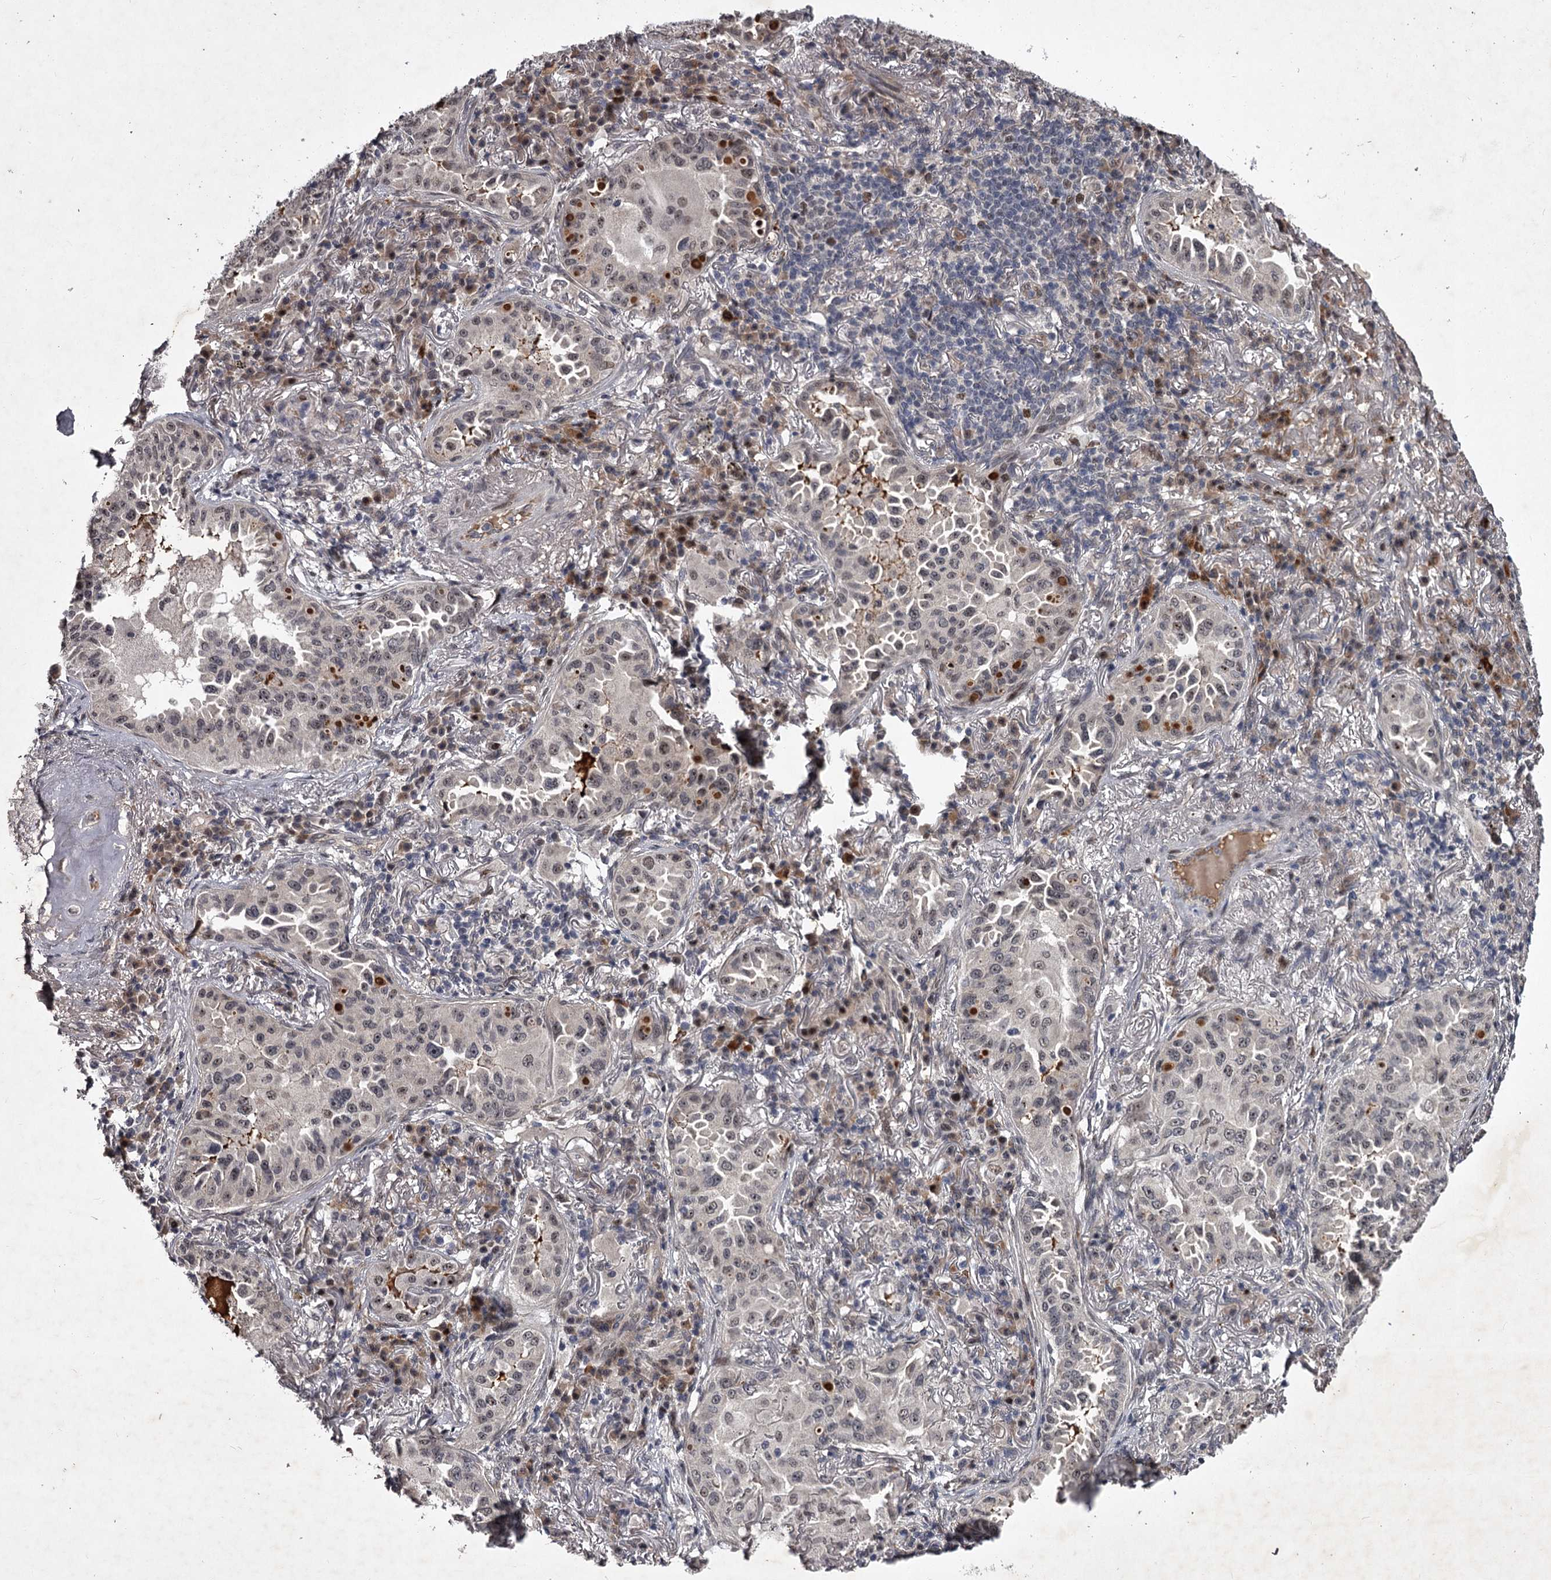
{"staining": {"intensity": "weak", "quantity": "<25%", "location": "nuclear"}, "tissue": "lung cancer", "cell_type": "Tumor cells", "image_type": "cancer", "snomed": [{"axis": "morphology", "description": "Adenocarcinoma, NOS"}, {"axis": "topography", "description": "Lung"}], "caption": "An immunohistochemistry (IHC) photomicrograph of lung cancer (adenocarcinoma) is shown. There is no staining in tumor cells of lung cancer (adenocarcinoma).", "gene": "RNF44", "patient": {"sex": "female", "age": 69}}